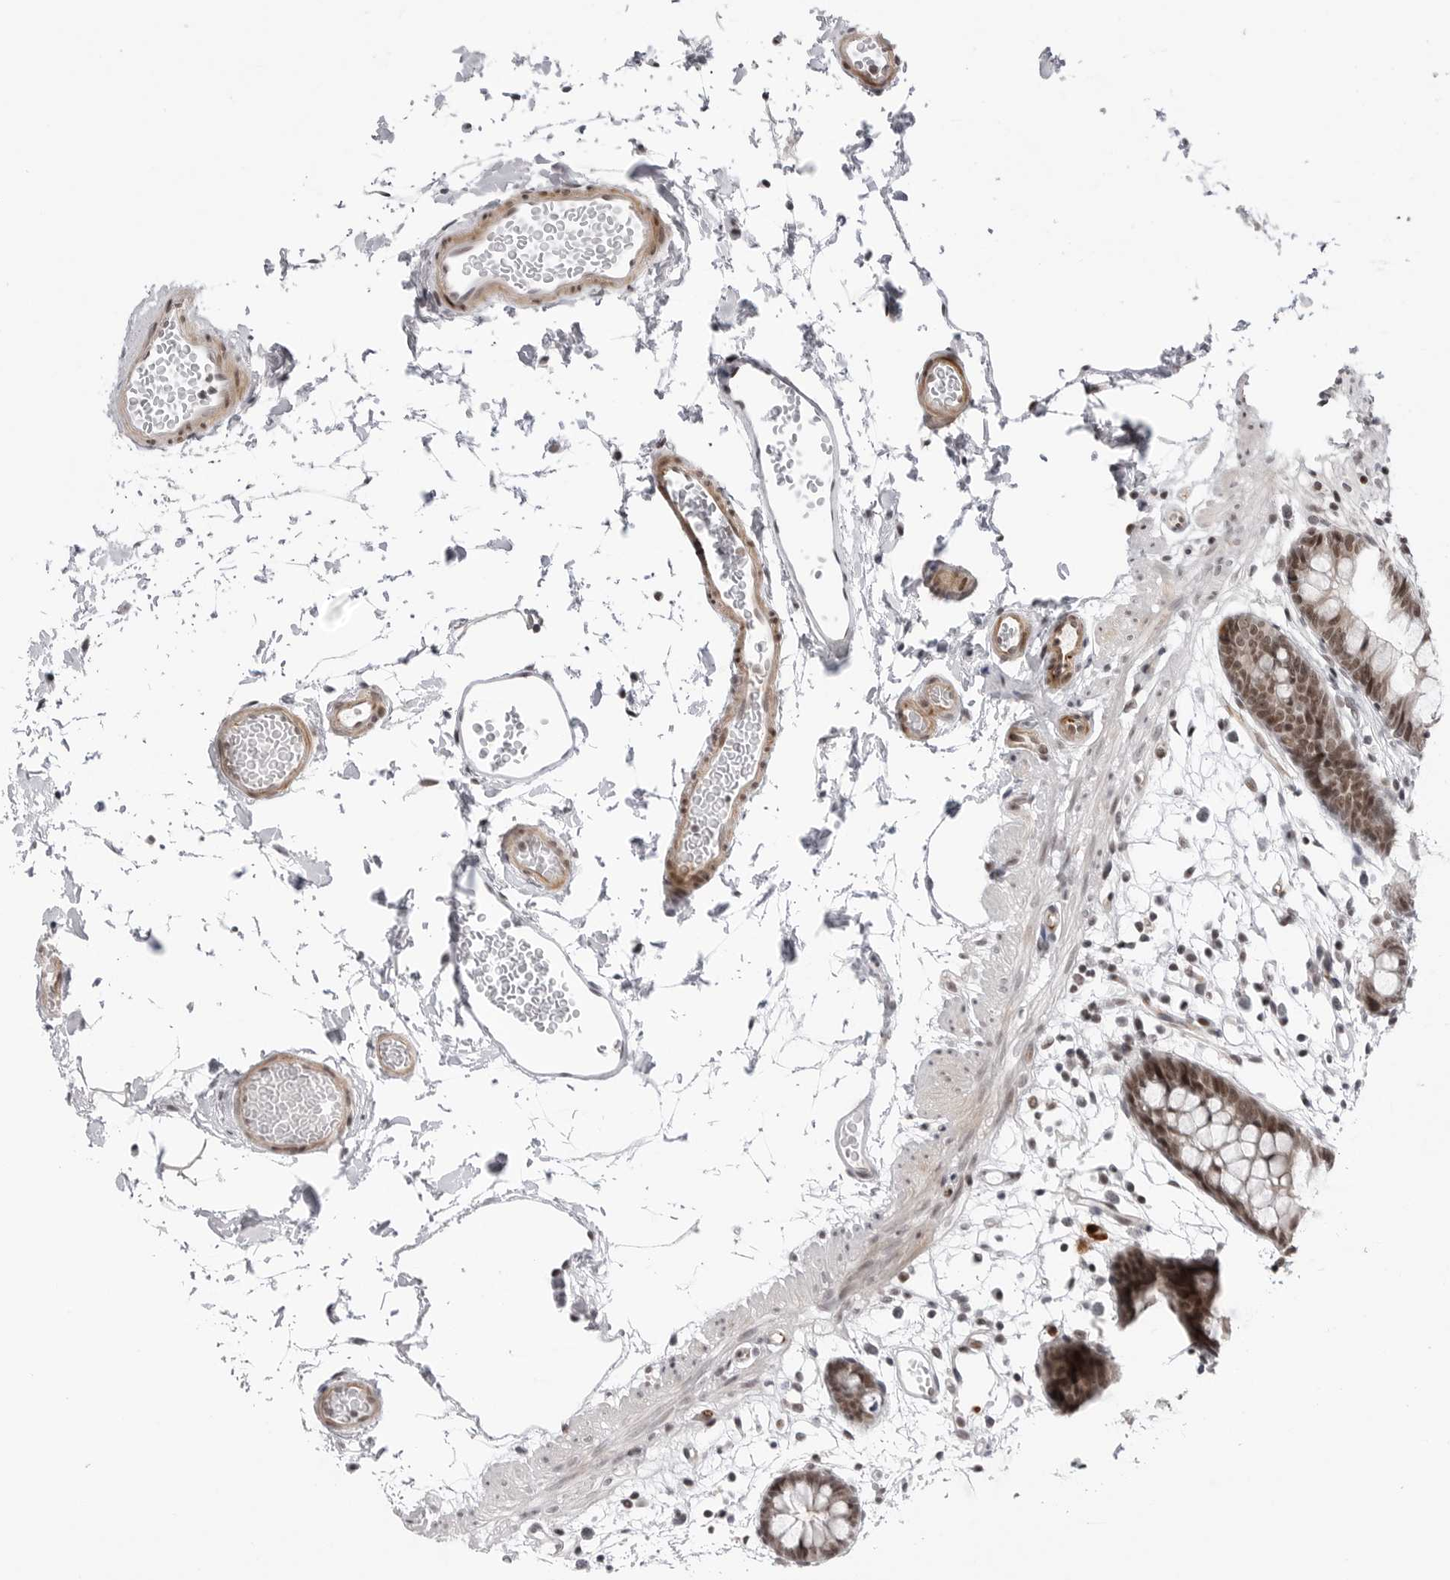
{"staining": {"intensity": "moderate", "quantity": ">75%", "location": "cytoplasmic/membranous,nuclear"}, "tissue": "colon", "cell_type": "Endothelial cells", "image_type": "normal", "snomed": [{"axis": "morphology", "description": "Normal tissue, NOS"}, {"axis": "topography", "description": "Colon"}], "caption": "Endothelial cells display moderate cytoplasmic/membranous,nuclear staining in approximately >75% of cells in normal colon.", "gene": "TRIM66", "patient": {"sex": "male", "age": 56}}